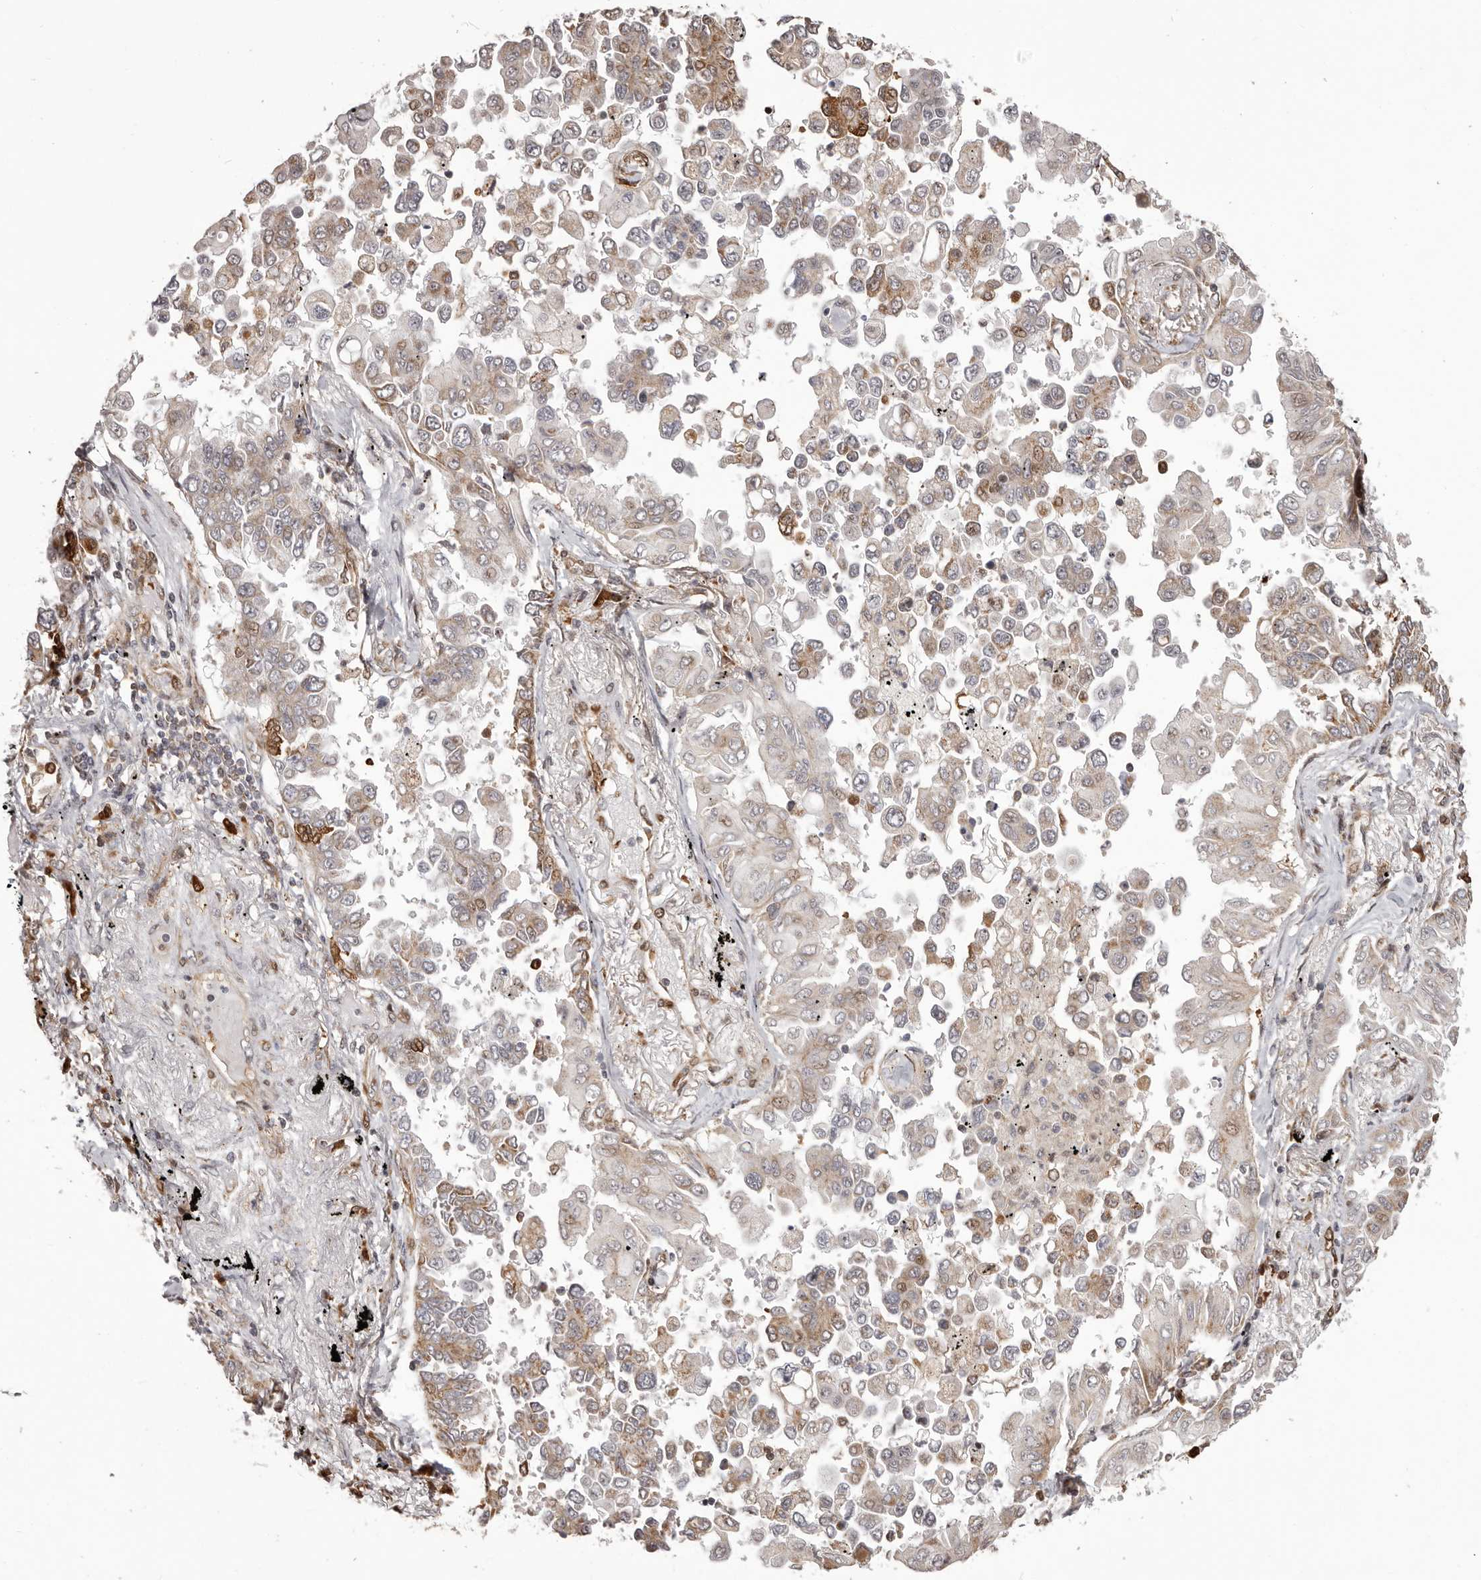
{"staining": {"intensity": "moderate", "quantity": "<25%", "location": "cytoplasmic/membranous"}, "tissue": "lung cancer", "cell_type": "Tumor cells", "image_type": "cancer", "snomed": [{"axis": "morphology", "description": "Adenocarcinoma, NOS"}, {"axis": "topography", "description": "Lung"}], "caption": "Immunohistochemical staining of adenocarcinoma (lung) demonstrates low levels of moderate cytoplasmic/membranous expression in about <25% of tumor cells.", "gene": "GFOD1", "patient": {"sex": "female", "age": 67}}